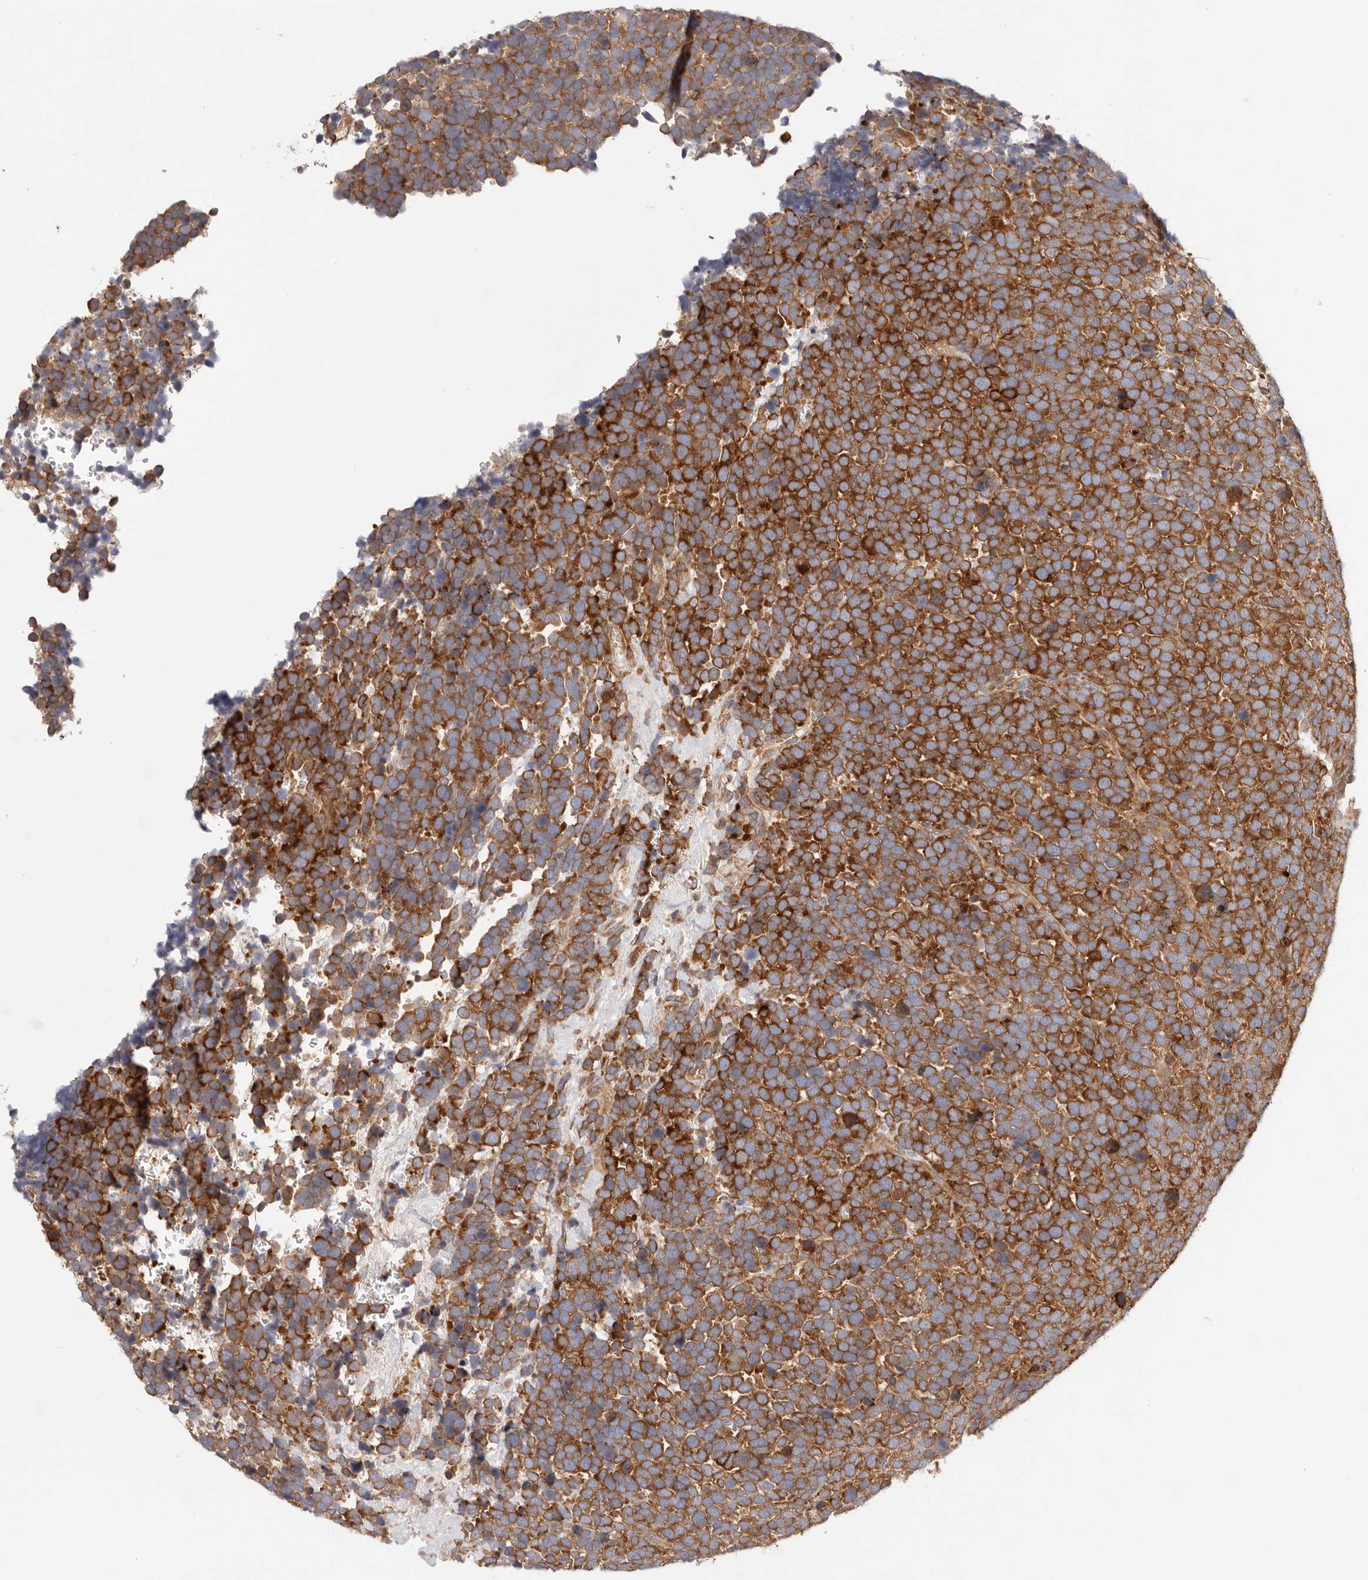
{"staining": {"intensity": "strong", "quantity": ">75%", "location": "cytoplasmic/membranous"}, "tissue": "urothelial cancer", "cell_type": "Tumor cells", "image_type": "cancer", "snomed": [{"axis": "morphology", "description": "Urothelial carcinoma, High grade"}, {"axis": "topography", "description": "Urinary bladder"}], "caption": "Strong cytoplasmic/membranous positivity is appreciated in about >75% of tumor cells in urothelial carcinoma (high-grade).", "gene": "KCMF1", "patient": {"sex": "female", "age": 82}}